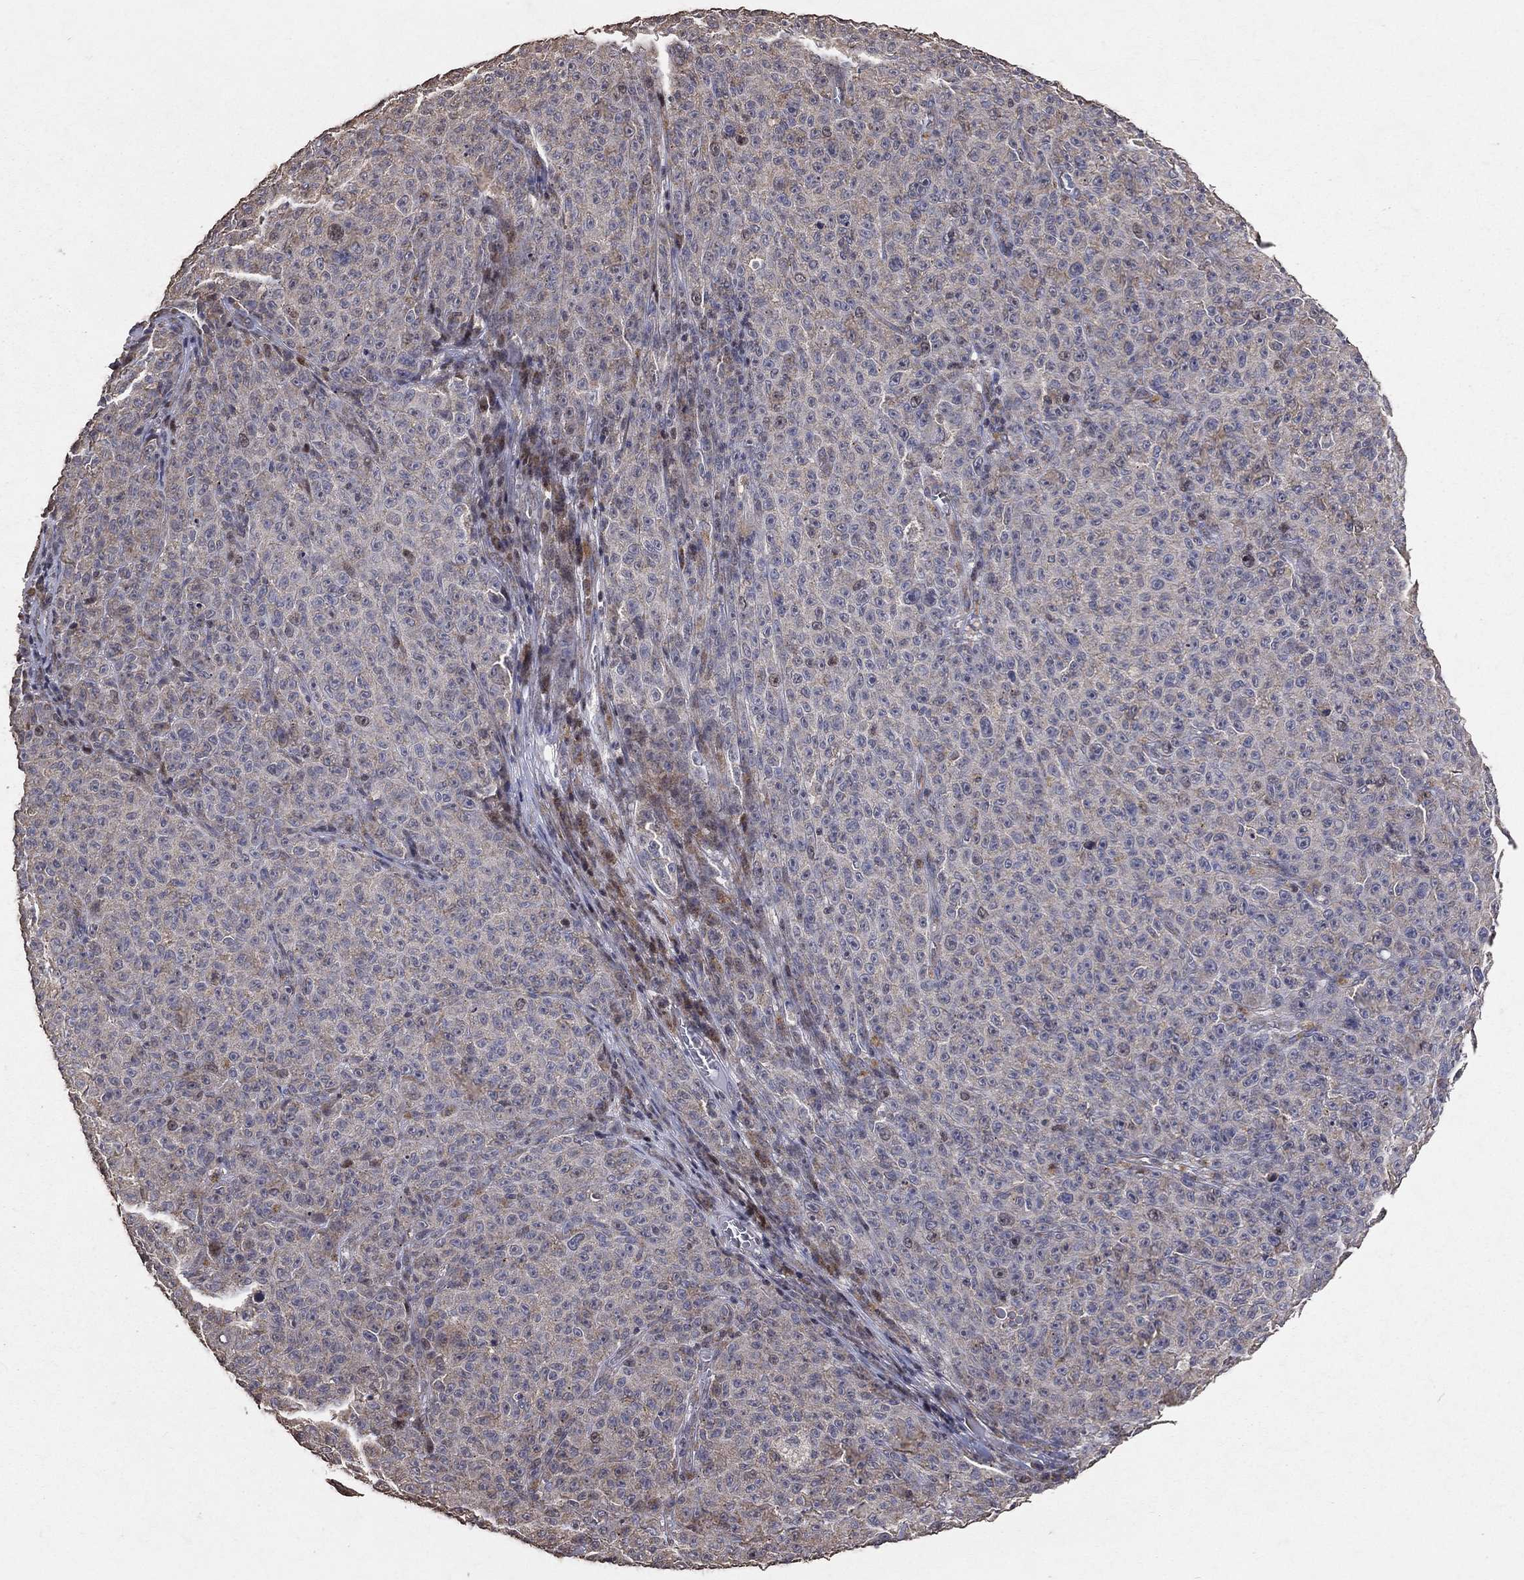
{"staining": {"intensity": "negative", "quantity": "none", "location": "none"}, "tissue": "melanoma", "cell_type": "Tumor cells", "image_type": "cancer", "snomed": [{"axis": "morphology", "description": "Malignant melanoma, NOS"}, {"axis": "topography", "description": "Skin"}], "caption": "There is no significant expression in tumor cells of malignant melanoma. (IHC, brightfield microscopy, high magnification).", "gene": "LY6K", "patient": {"sex": "female", "age": 82}}